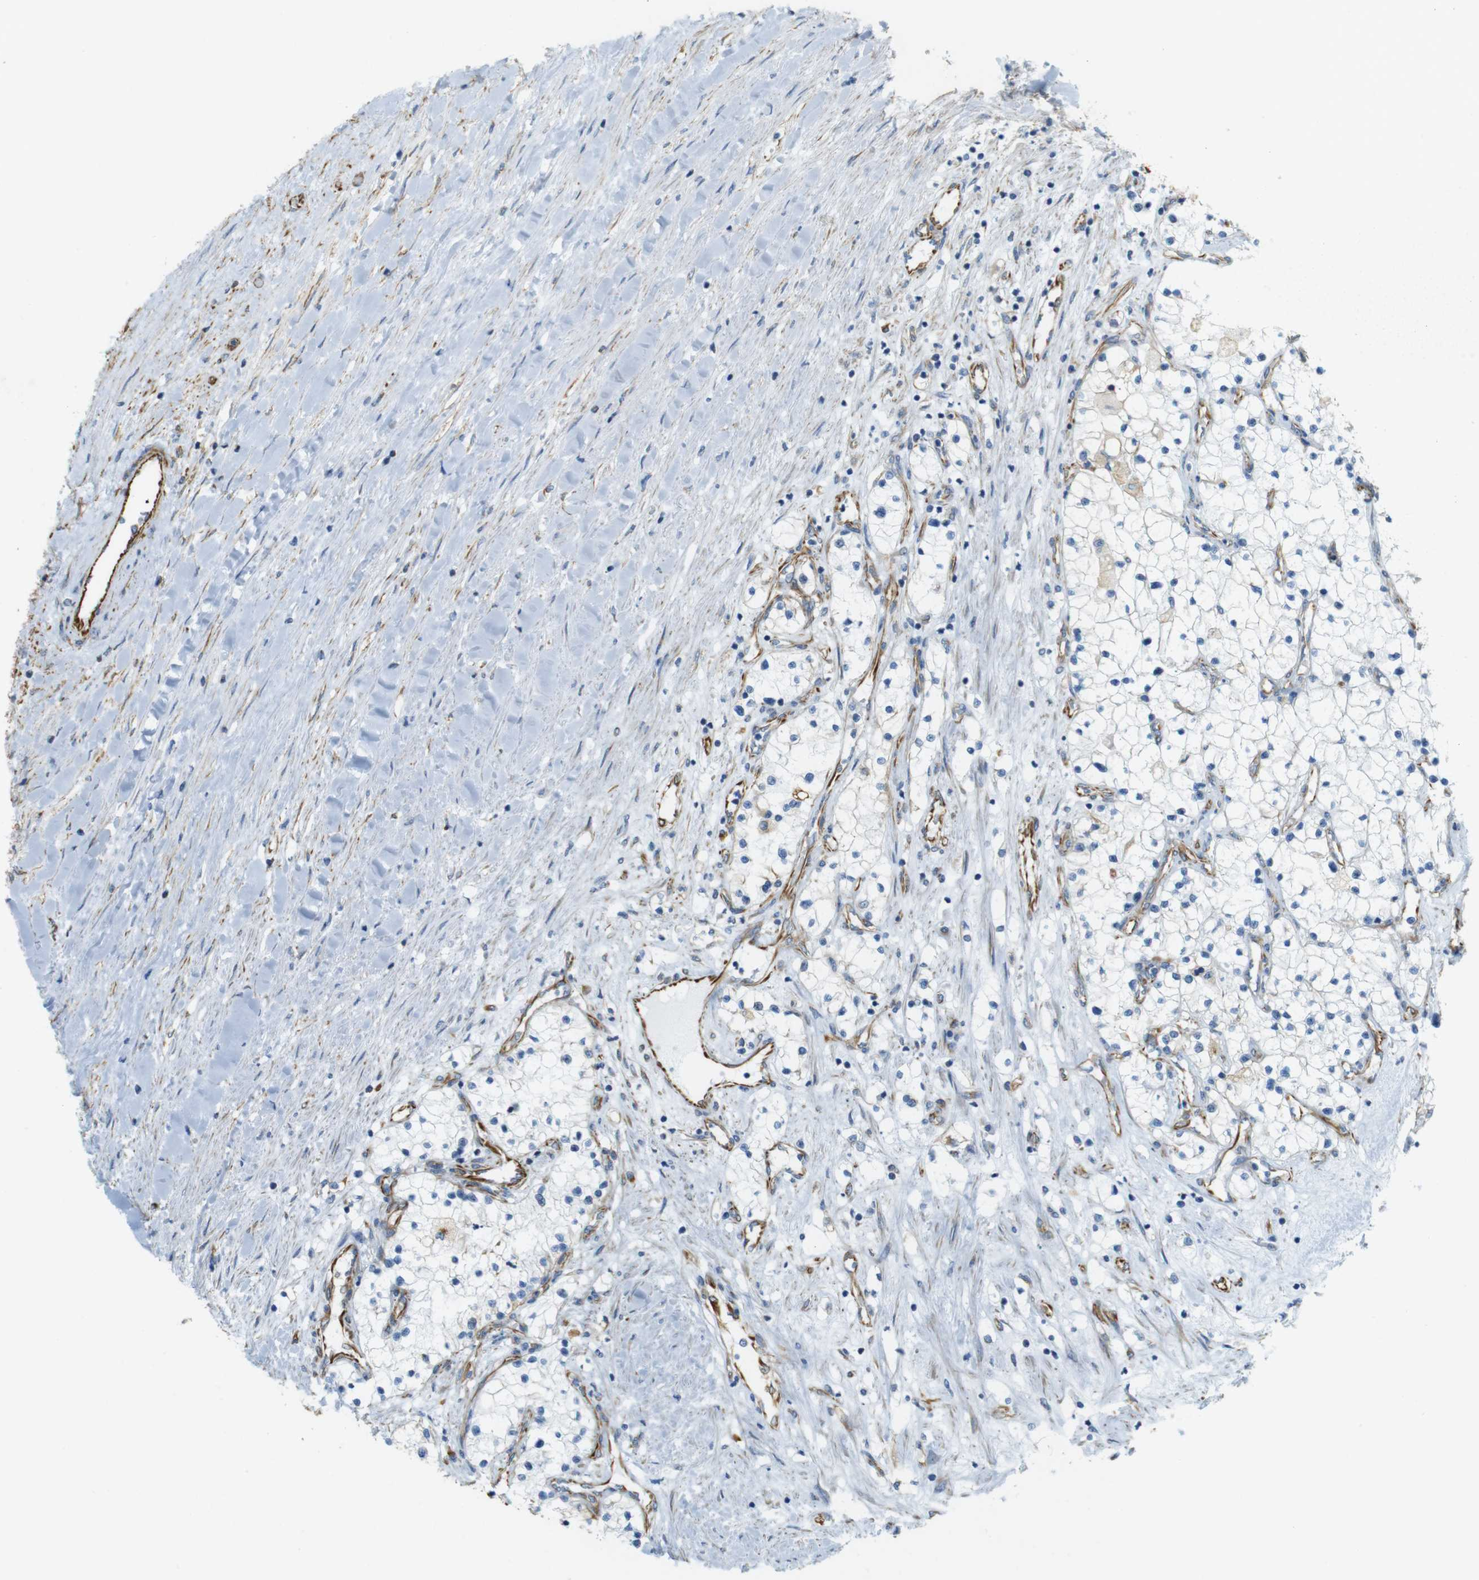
{"staining": {"intensity": "negative", "quantity": "none", "location": "none"}, "tissue": "renal cancer", "cell_type": "Tumor cells", "image_type": "cancer", "snomed": [{"axis": "morphology", "description": "Adenocarcinoma, NOS"}, {"axis": "topography", "description": "Kidney"}], "caption": "Immunohistochemistry (IHC) micrograph of neoplastic tissue: human renal adenocarcinoma stained with DAB (3,3'-diaminobenzidine) demonstrates no significant protein expression in tumor cells.", "gene": "MS4A10", "patient": {"sex": "male", "age": 68}}